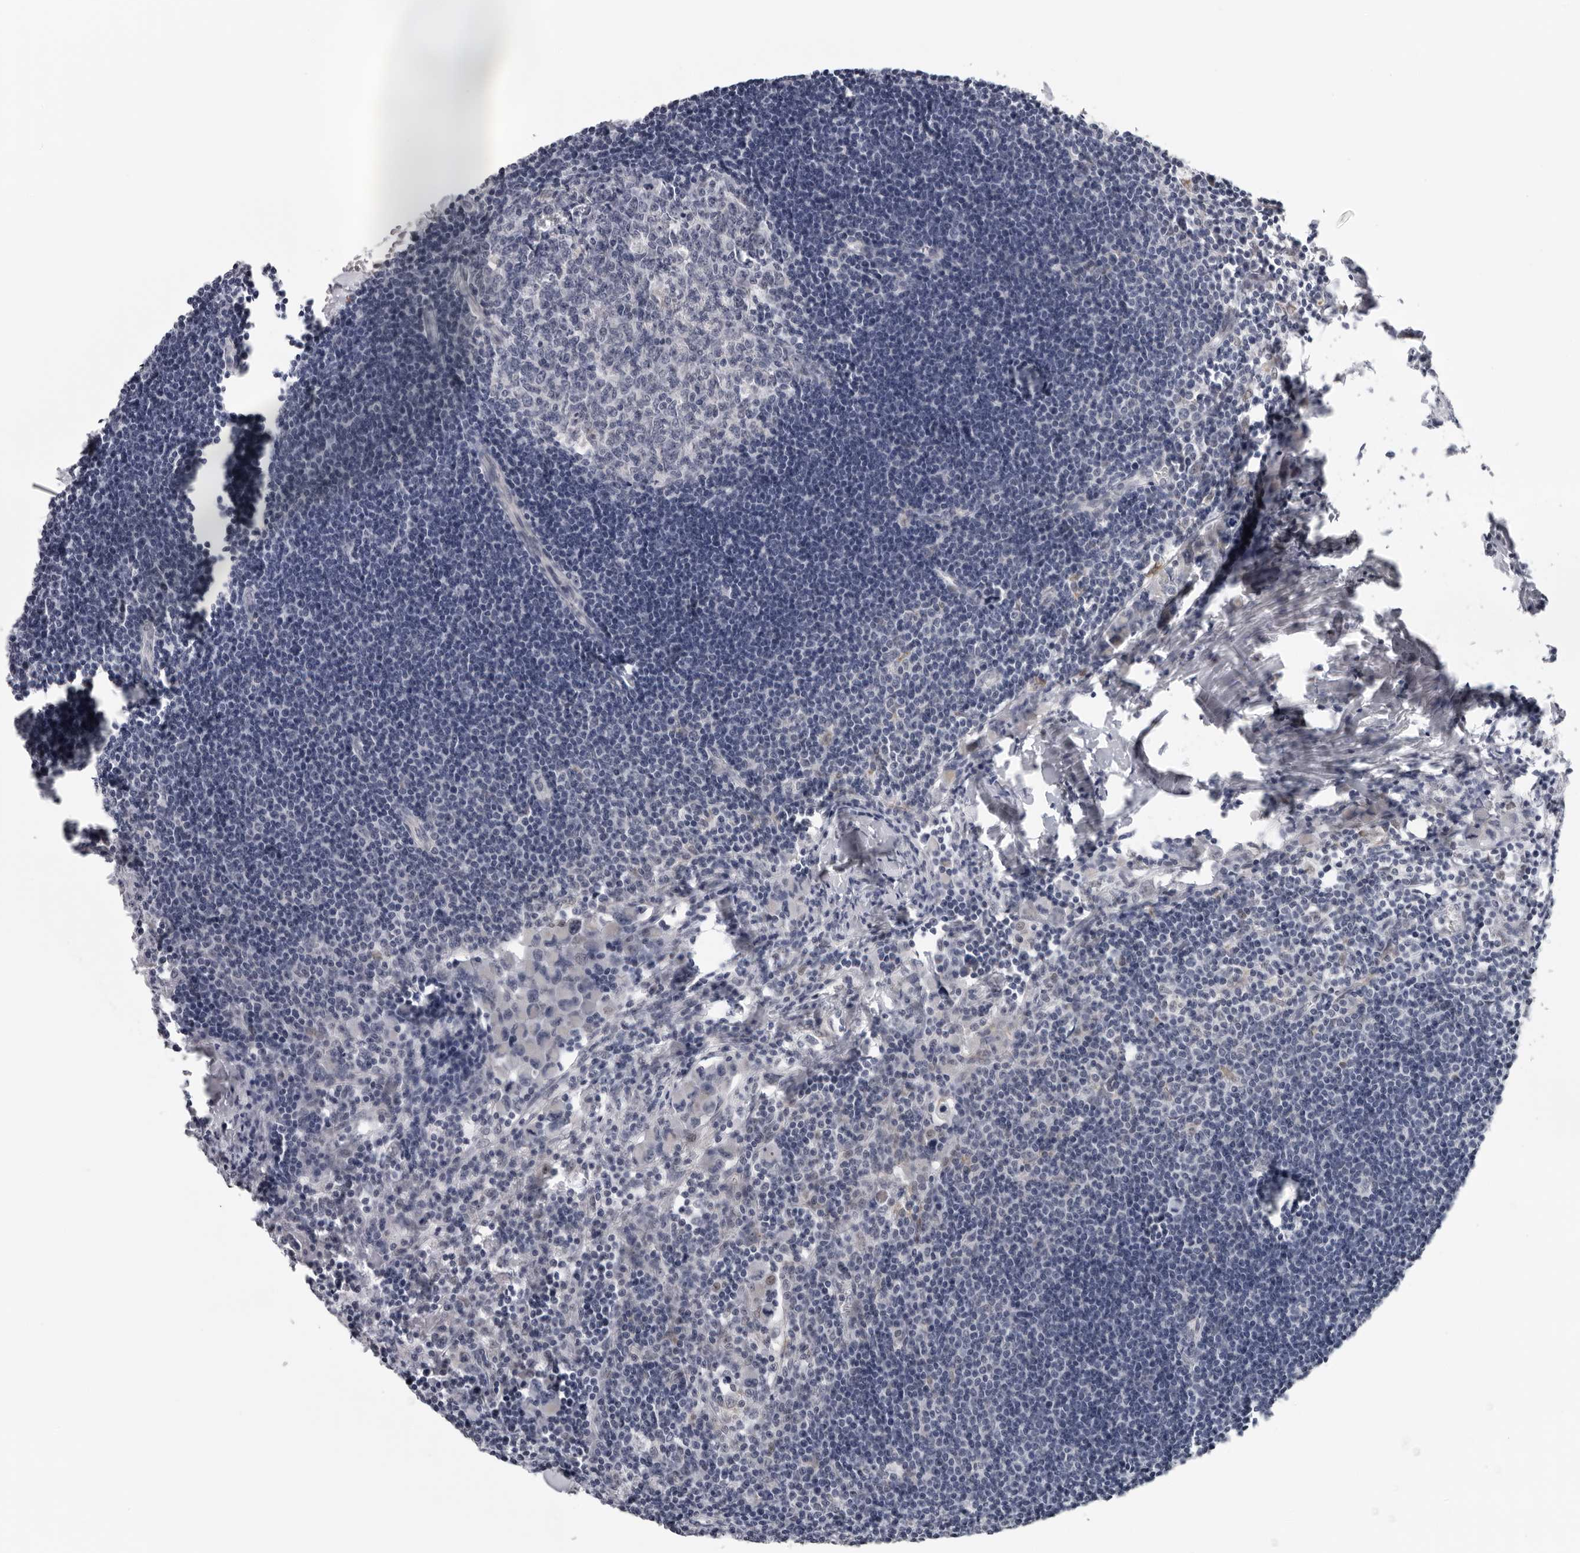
{"staining": {"intensity": "negative", "quantity": "none", "location": "none"}, "tissue": "lymph node", "cell_type": "Germinal center cells", "image_type": "normal", "snomed": [{"axis": "morphology", "description": "Normal tissue, NOS"}, {"axis": "morphology", "description": "Malignant melanoma, Metastatic site"}, {"axis": "topography", "description": "Lymph node"}], "caption": "High magnification brightfield microscopy of benign lymph node stained with DAB (brown) and counterstained with hematoxylin (blue): germinal center cells show no significant expression.", "gene": "CPT2", "patient": {"sex": "male", "age": 41}}